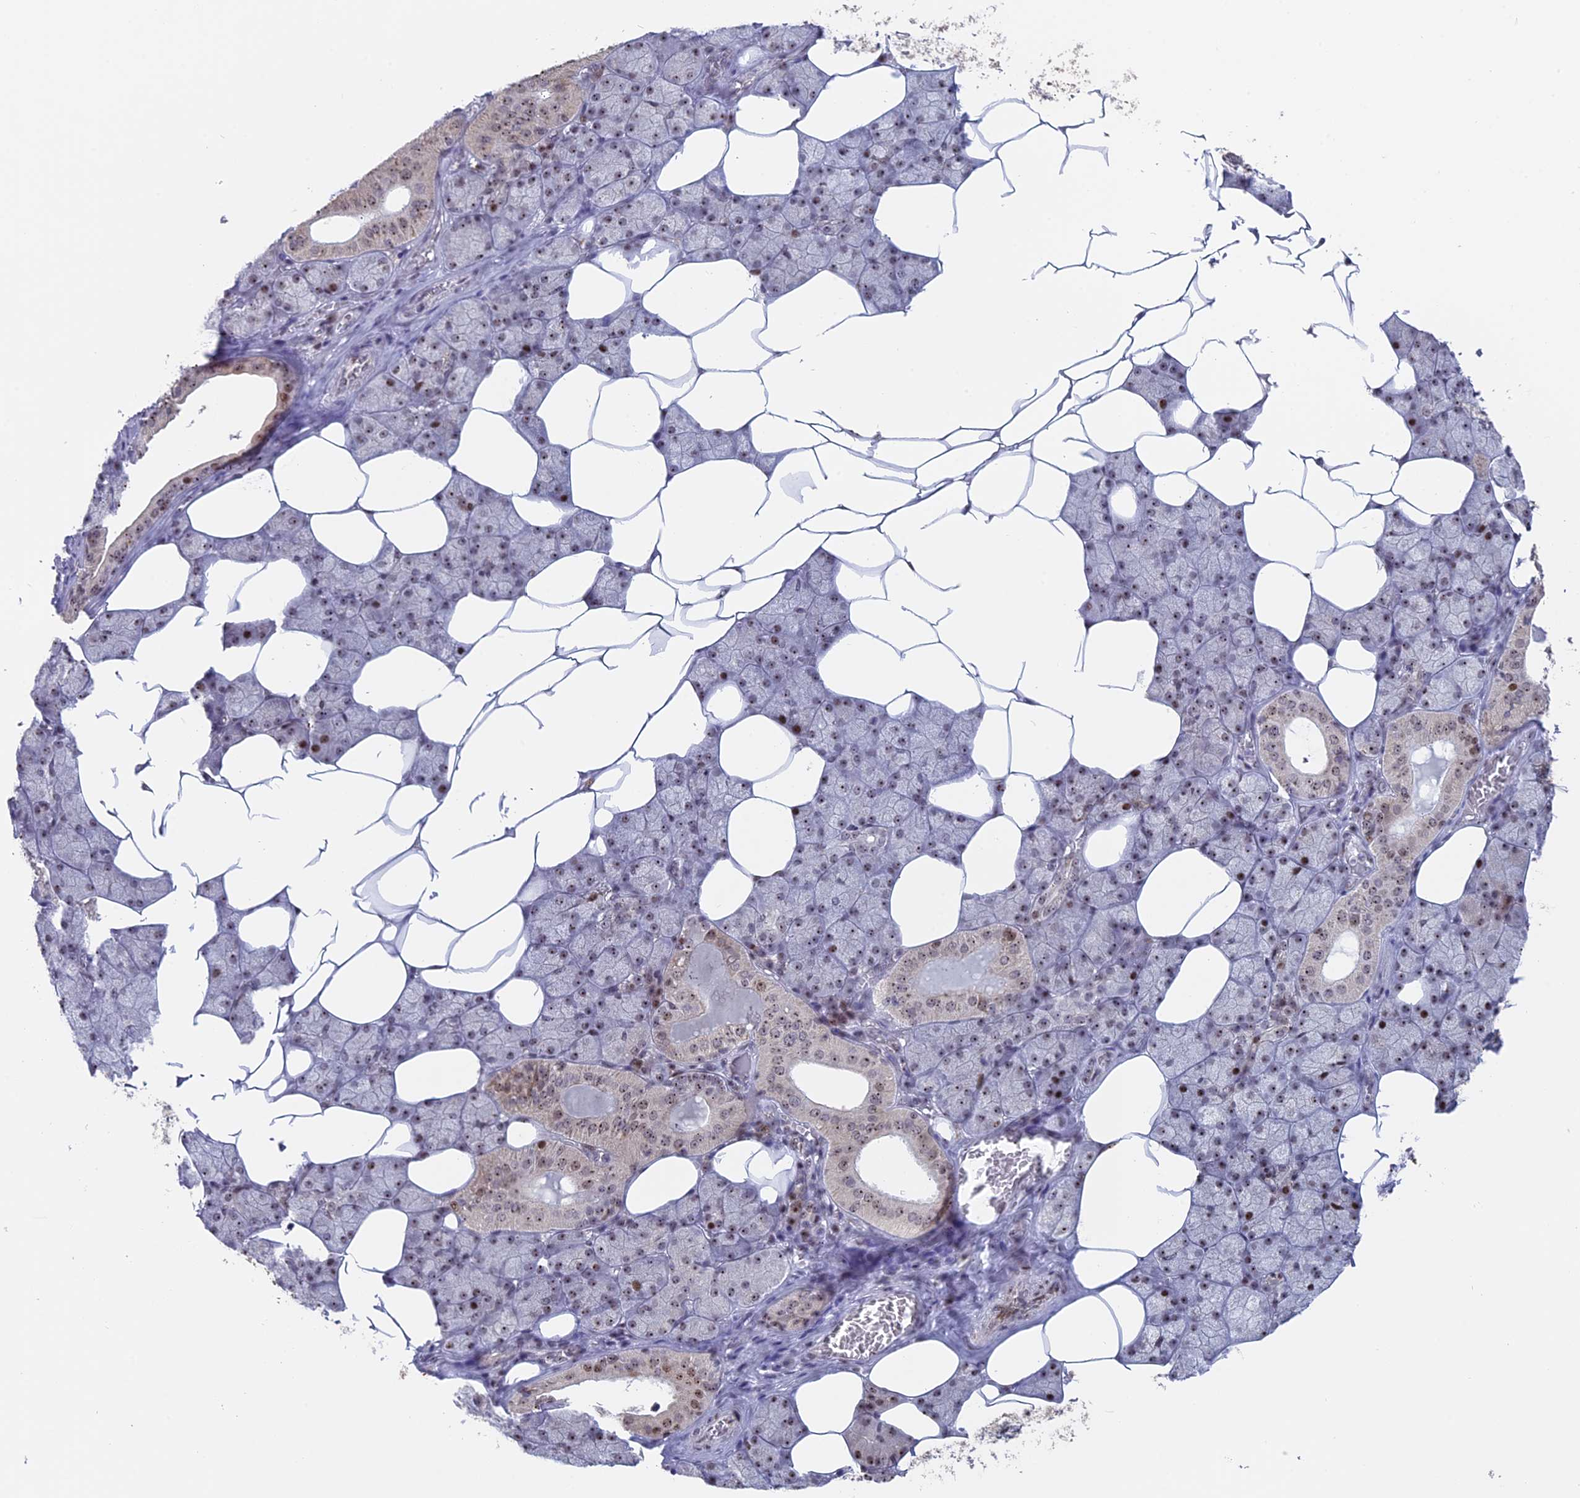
{"staining": {"intensity": "moderate", "quantity": "25%-75%", "location": "nuclear"}, "tissue": "salivary gland", "cell_type": "Glandular cells", "image_type": "normal", "snomed": [{"axis": "morphology", "description": "Normal tissue, NOS"}, {"axis": "topography", "description": "Salivary gland"}], "caption": "This histopathology image reveals benign salivary gland stained with immunohistochemistry to label a protein in brown. The nuclear of glandular cells show moderate positivity for the protein. Nuclei are counter-stained blue.", "gene": "FAM131A", "patient": {"sex": "male", "age": 62}}